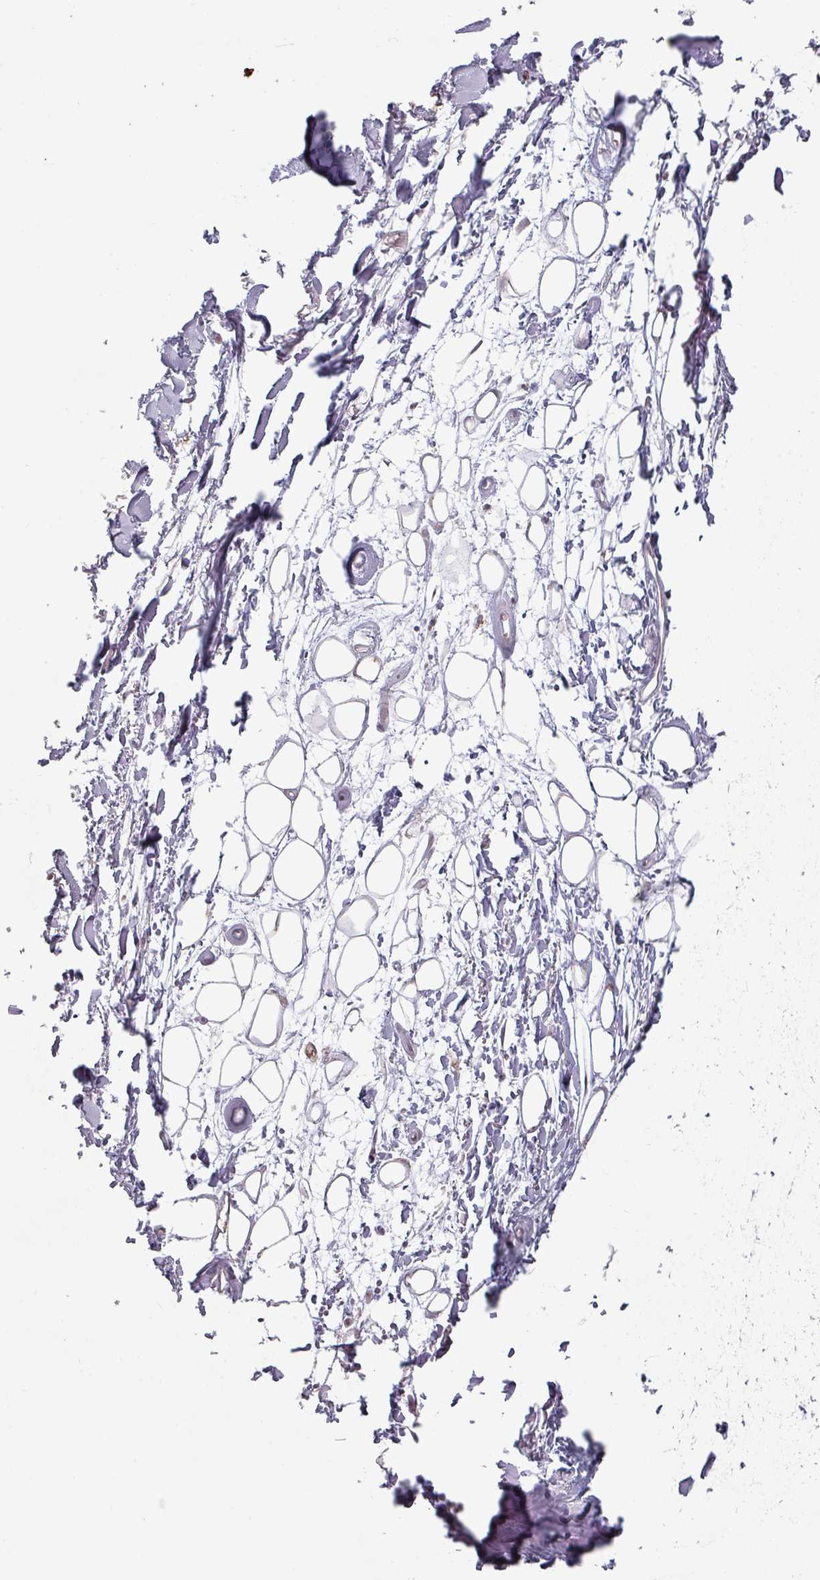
{"staining": {"intensity": "weak", "quantity": ">75%", "location": "cytoplasmic/membranous"}, "tissue": "adipose tissue", "cell_type": "Adipocytes", "image_type": "normal", "snomed": [{"axis": "morphology", "description": "Normal tissue, NOS"}, {"axis": "topography", "description": "Cartilage tissue"}], "caption": "Protein analysis of normal adipose tissue reveals weak cytoplasmic/membranous positivity in about >75% of adipocytes. (DAB IHC with brightfield microscopy, high magnification).", "gene": "EID1", "patient": {"sex": "male", "age": 57}}